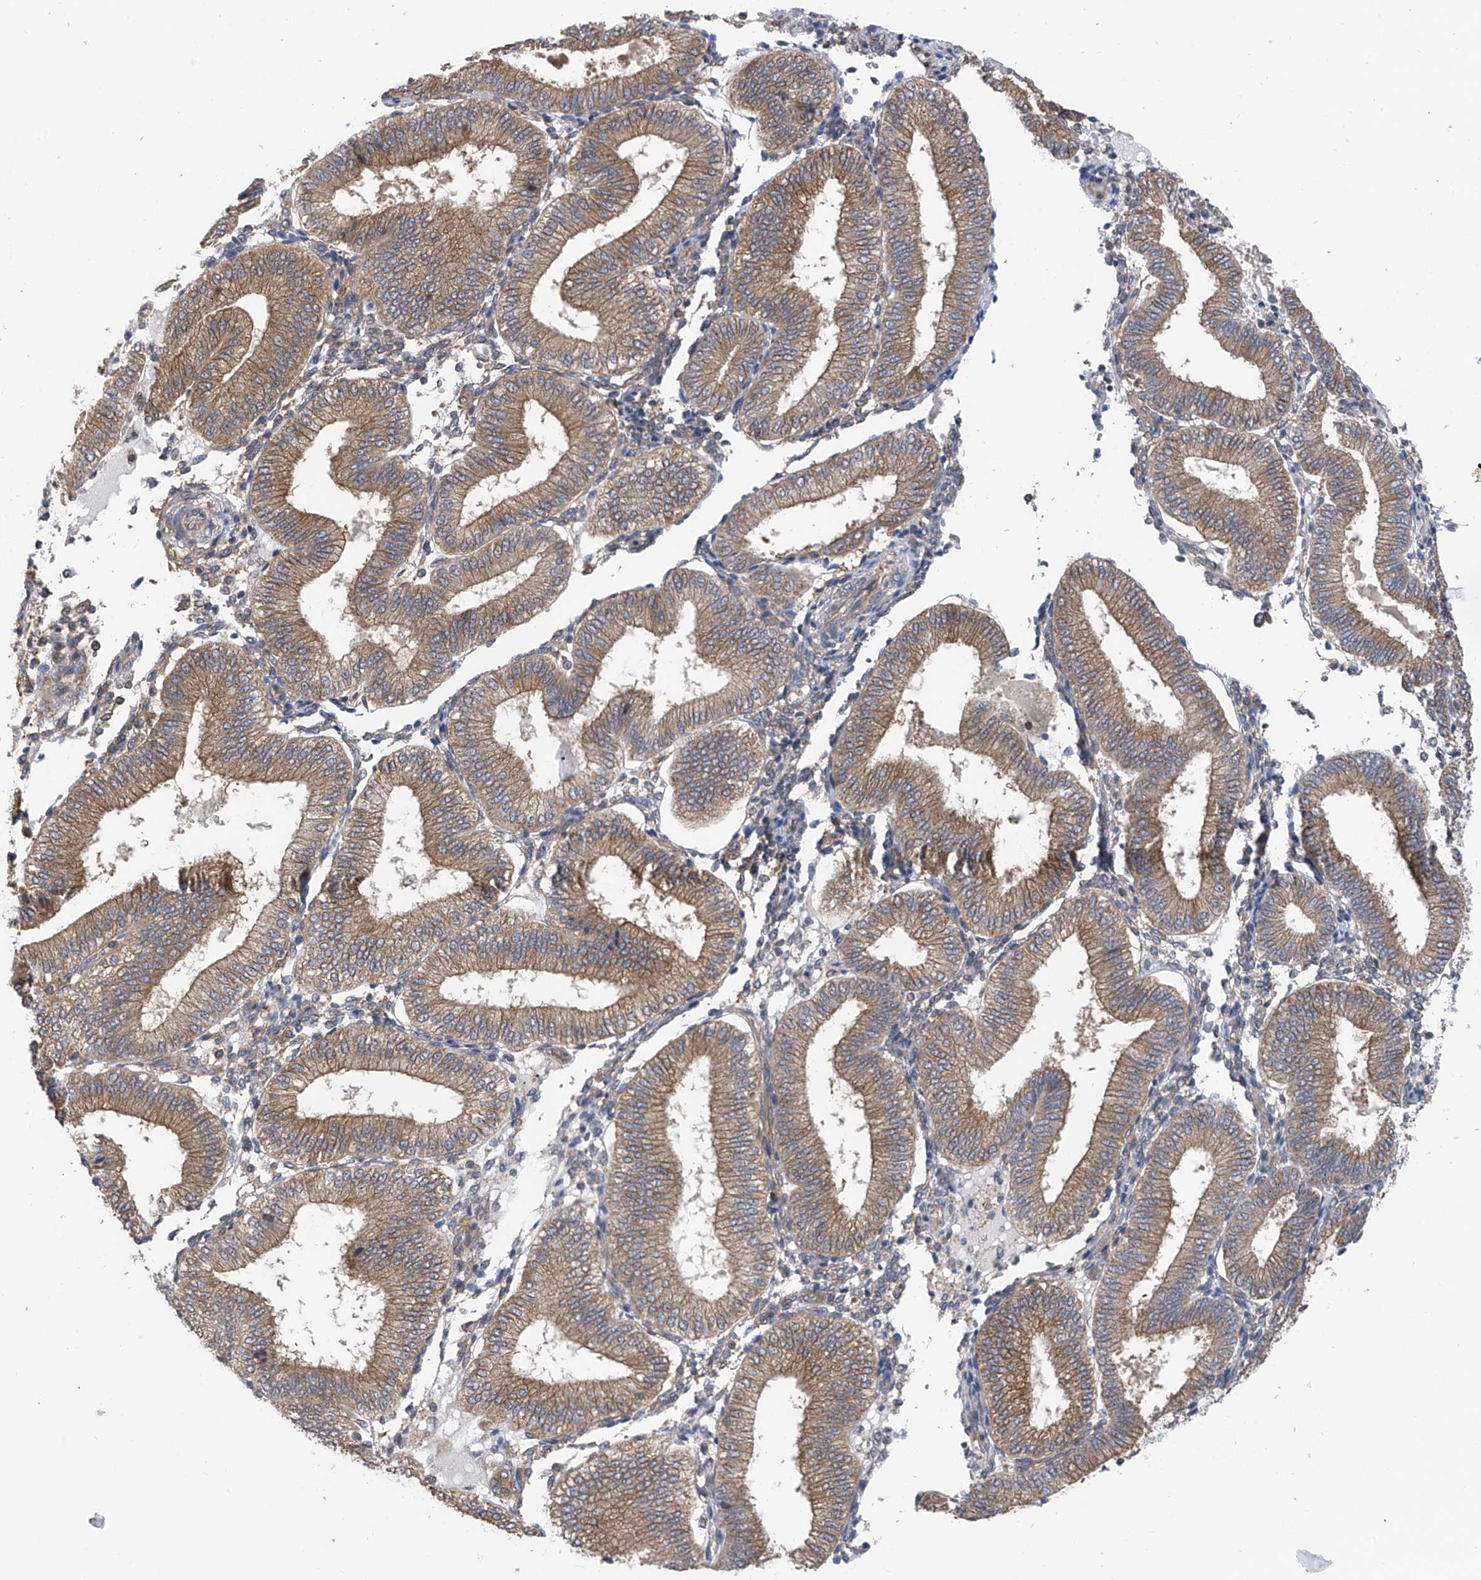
{"staining": {"intensity": "weak", "quantity": "25%-75%", "location": "cytoplasmic/membranous"}, "tissue": "endometrium", "cell_type": "Cells in endometrial stroma", "image_type": "normal", "snomed": [{"axis": "morphology", "description": "Normal tissue, NOS"}, {"axis": "topography", "description": "Endometrium"}], "caption": "Immunohistochemistry (IHC) (DAB) staining of benign endometrium shows weak cytoplasmic/membranous protein expression in about 25%-75% of cells in endometrial stroma.", "gene": "CHPF", "patient": {"sex": "female", "age": 39}}